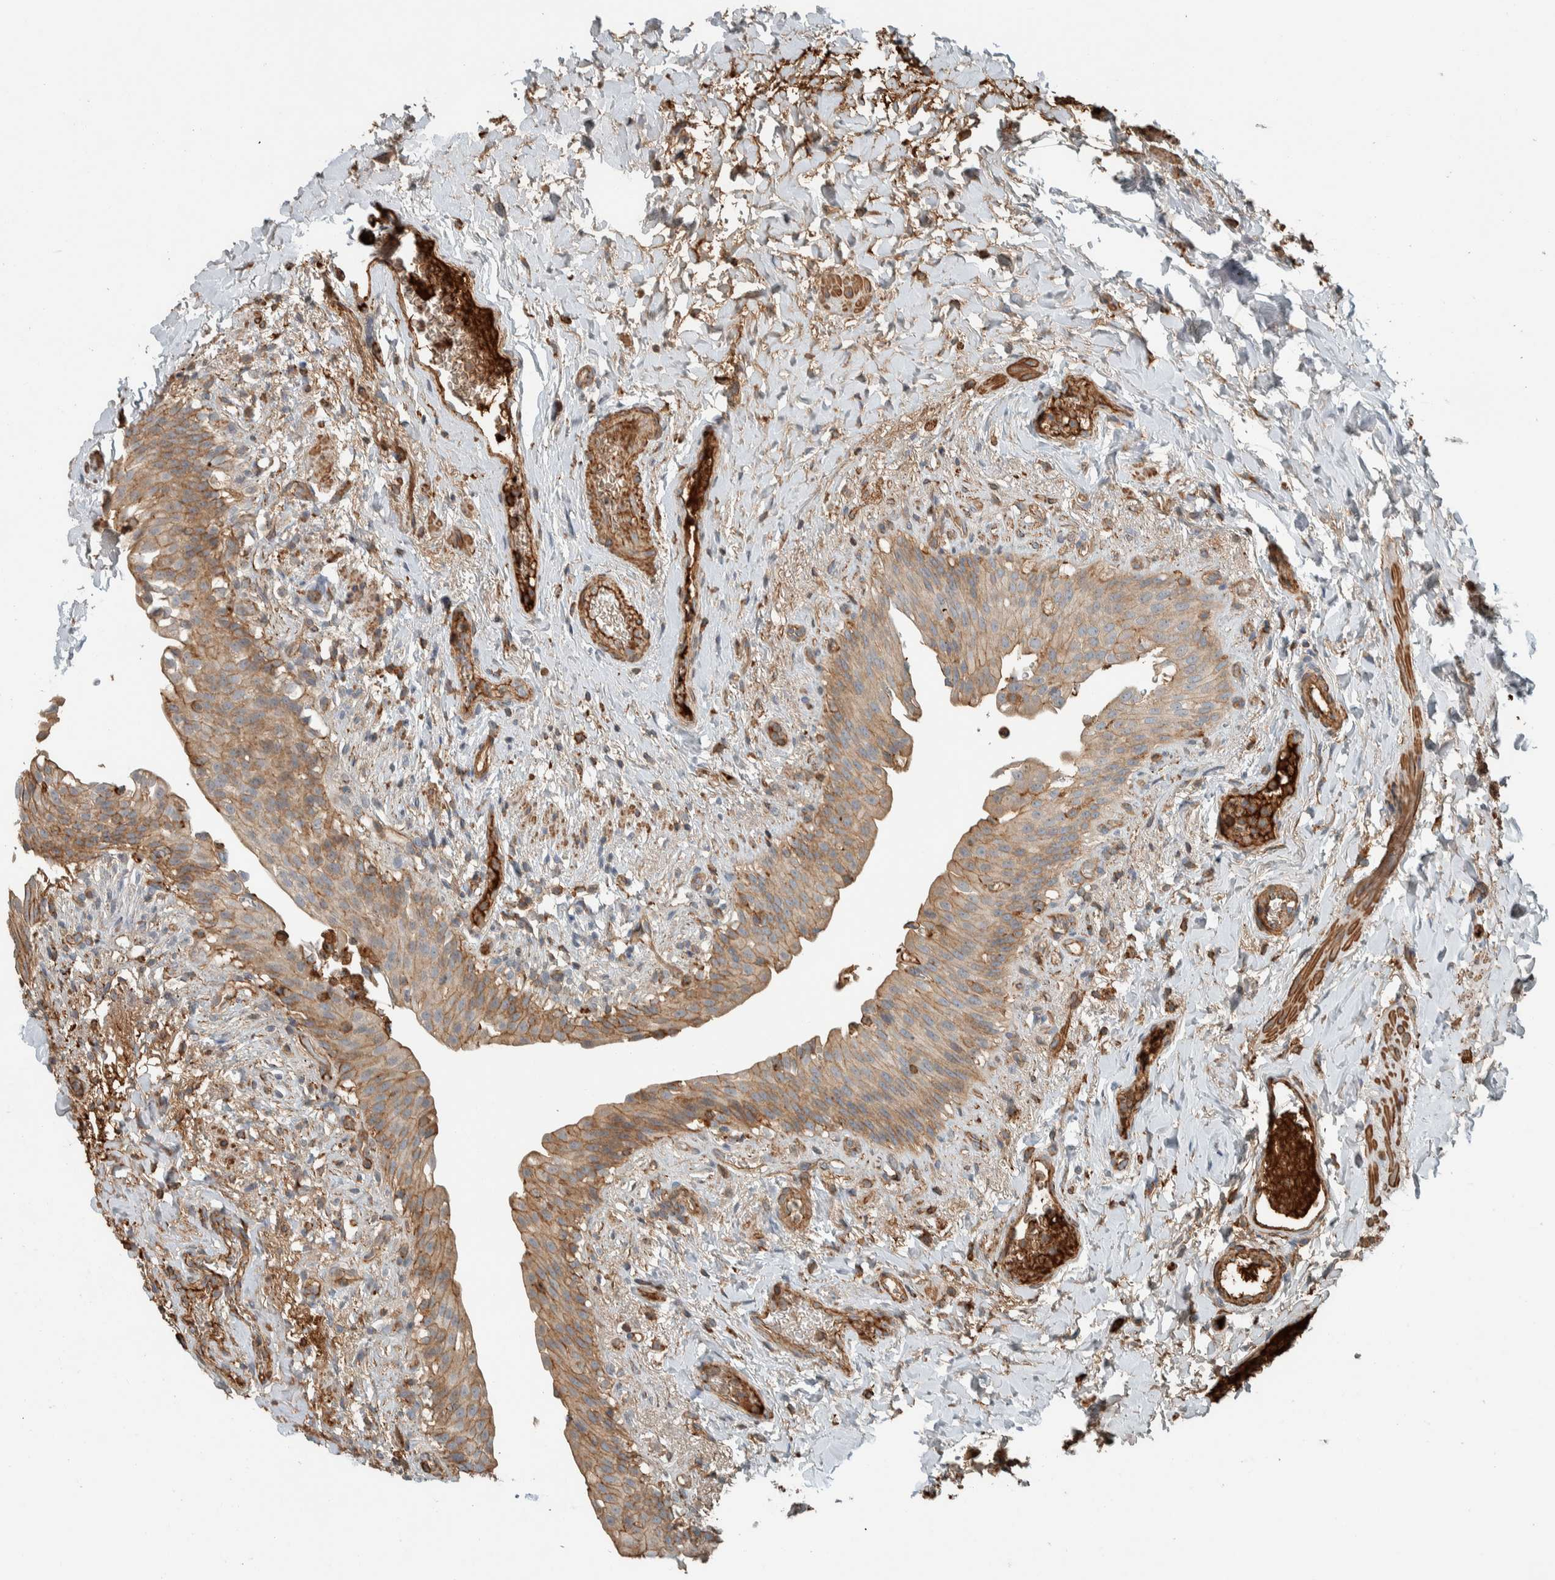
{"staining": {"intensity": "moderate", "quantity": "25%-75%", "location": "cytoplasmic/membranous"}, "tissue": "urinary bladder", "cell_type": "Urothelial cells", "image_type": "normal", "snomed": [{"axis": "morphology", "description": "Normal tissue, NOS"}, {"axis": "topography", "description": "Urinary bladder"}], "caption": "Unremarkable urinary bladder exhibits moderate cytoplasmic/membranous positivity in about 25%-75% of urothelial cells, visualized by immunohistochemistry.", "gene": "CTBP2", "patient": {"sex": "female", "age": 60}}